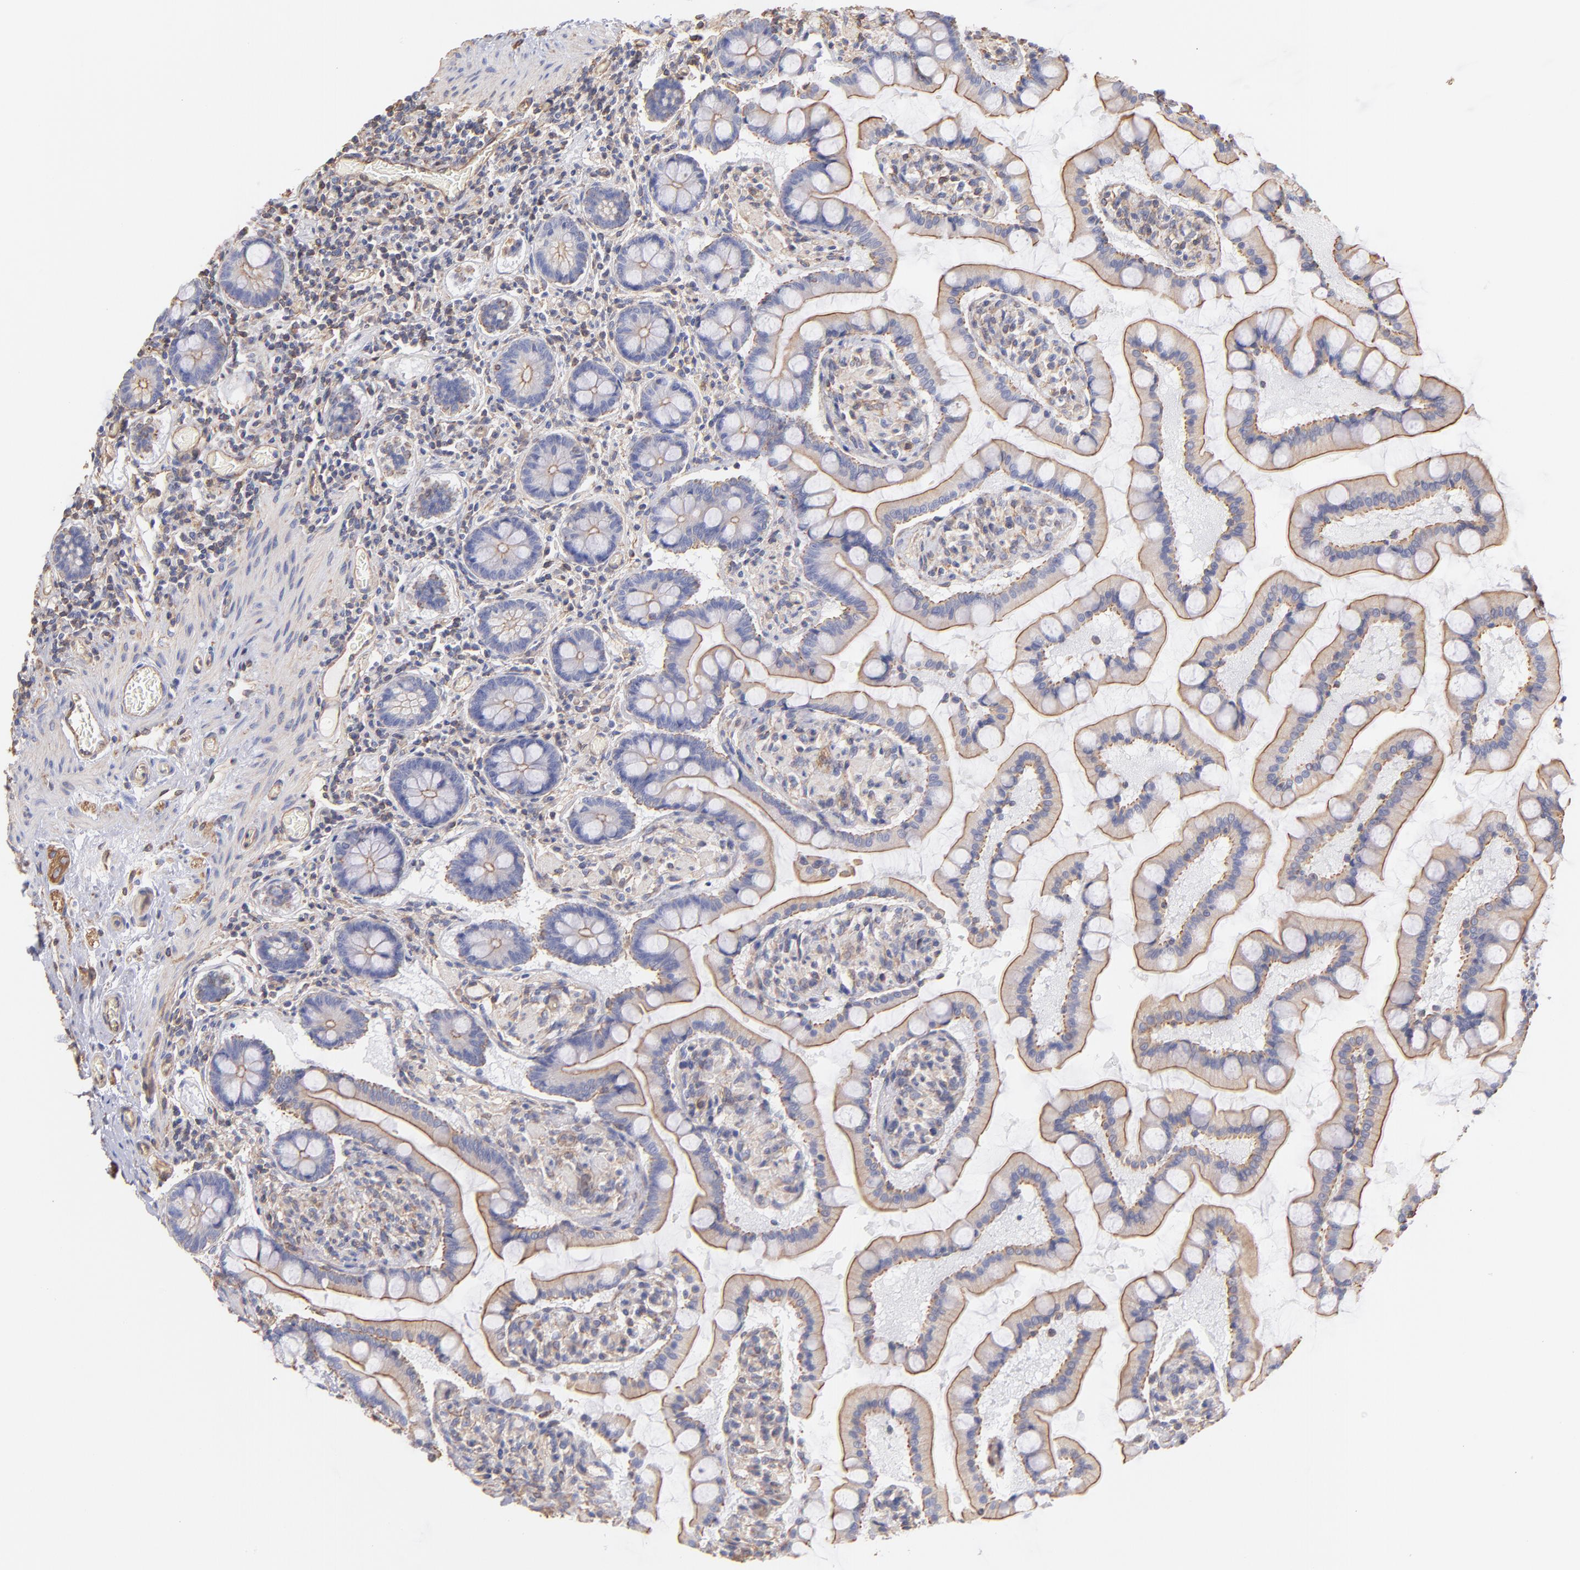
{"staining": {"intensity": "moderate", "quantity": ">75%", "location": "cytoplasmic/membranous"}, "tissue": "small intestine", "cell_type": "Glandular cells", "image_type": "normal", "snomed": [{"axis": "morphology", "description": "Normal tissue, NOS"}, {"axis": "topography", "description": "Small intestine"}], "caption": "A high-resolution photomicrograph shows immunohistochemistry staining of benign small intestine, which shows moderate cytoplasmic/membranous staining in about >75% of glandular cells.", "gene": "PLEC", "patient": {"sex": "male", "age": 41}}